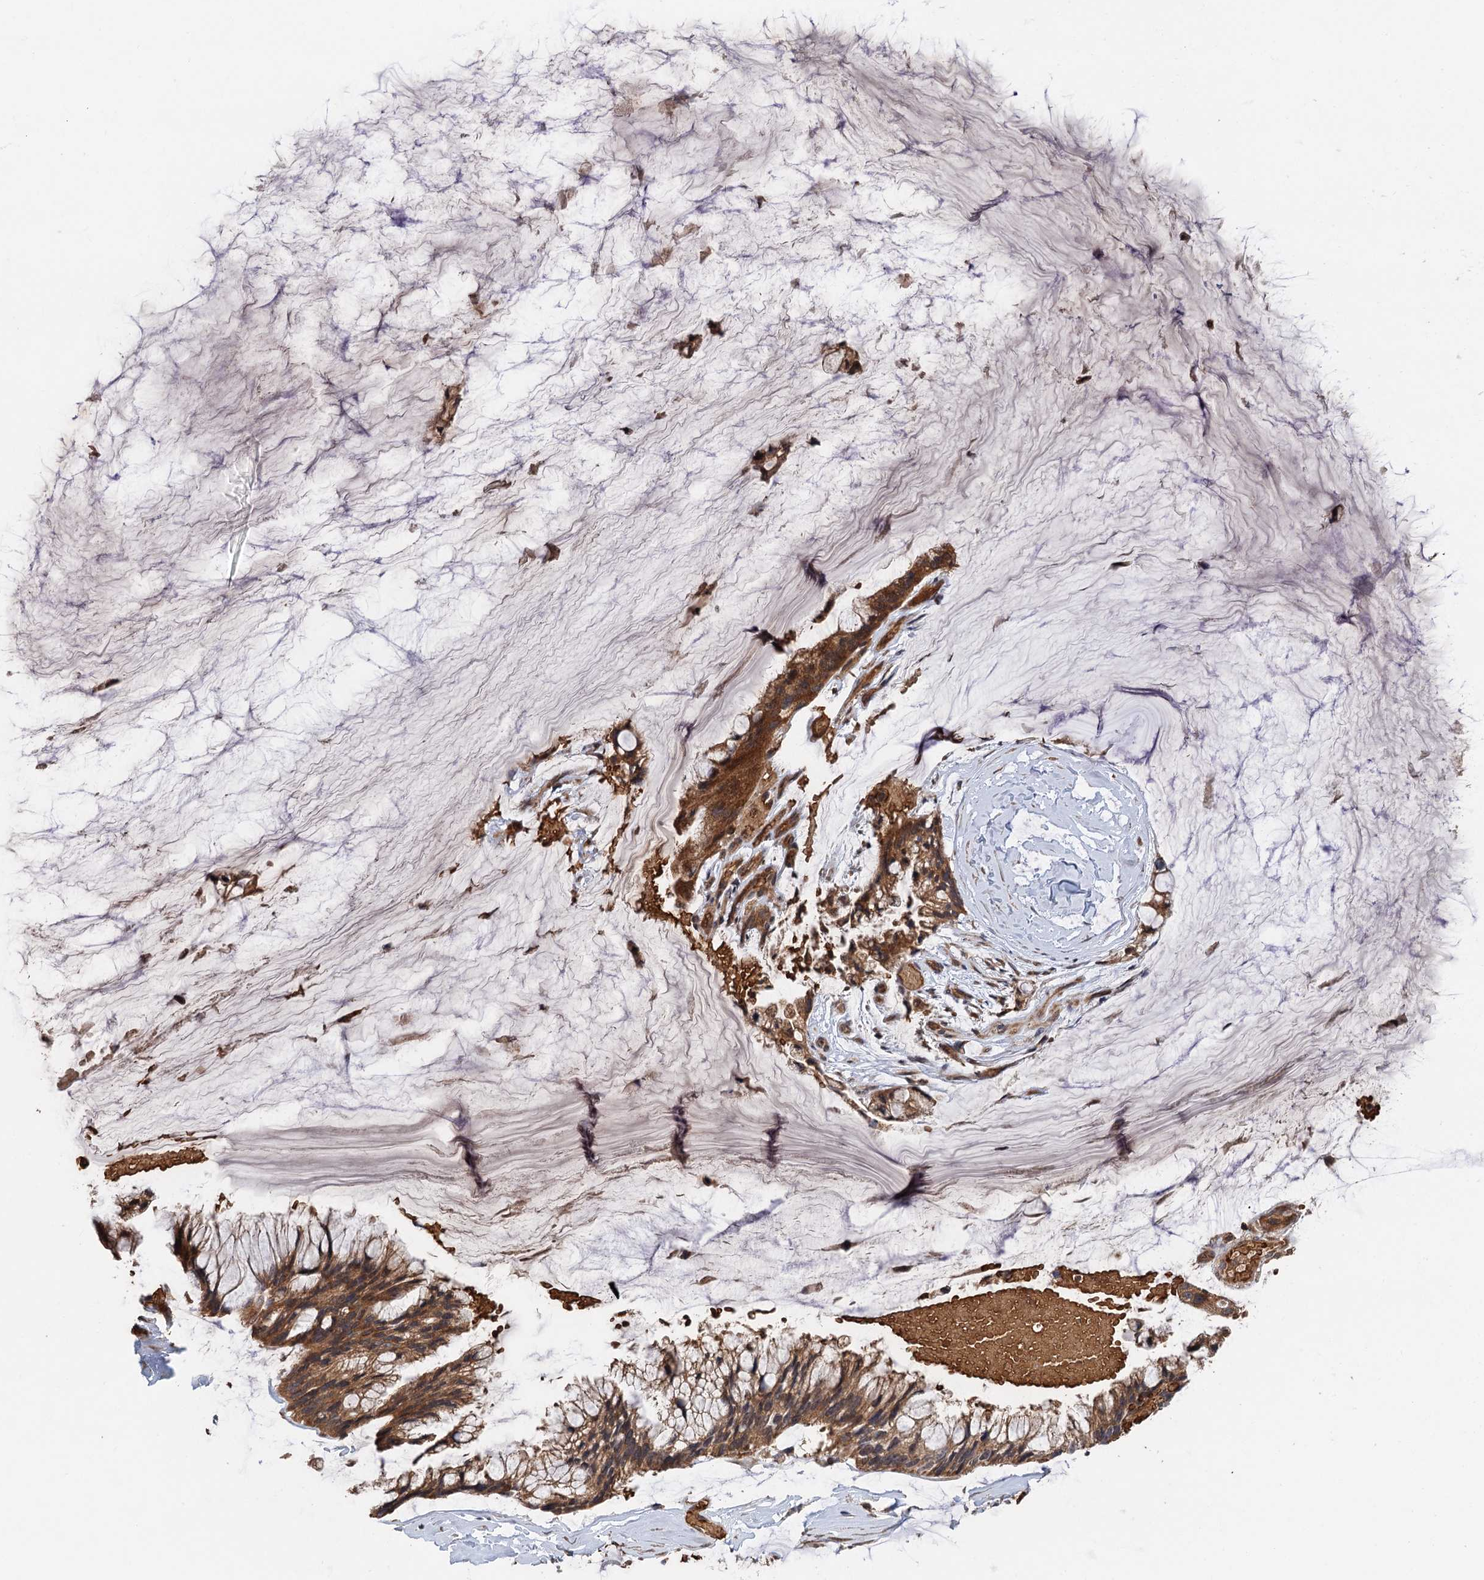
{"staining": {"intensity": "moderate", "quantity": ">75%", "location": "cytoplasmic/membranous"}, "tissue": "ovarian cancer", "cell_type": "Tumor cells", "image_type": "cancer", "snomed": [{"axis": "morphology", "description": "Cystadenocarcinoma, mucinous, NOS"}, {"axis": "topography", "description": "Ovary"}], "caption": "Tumor cells display medium levels of moderate cytoplasmic/membranous staining in approximately >75% of cells in human ovarian cancer.", "gene": "SNX32", "patient": {"sex": "female", "age": 39}}